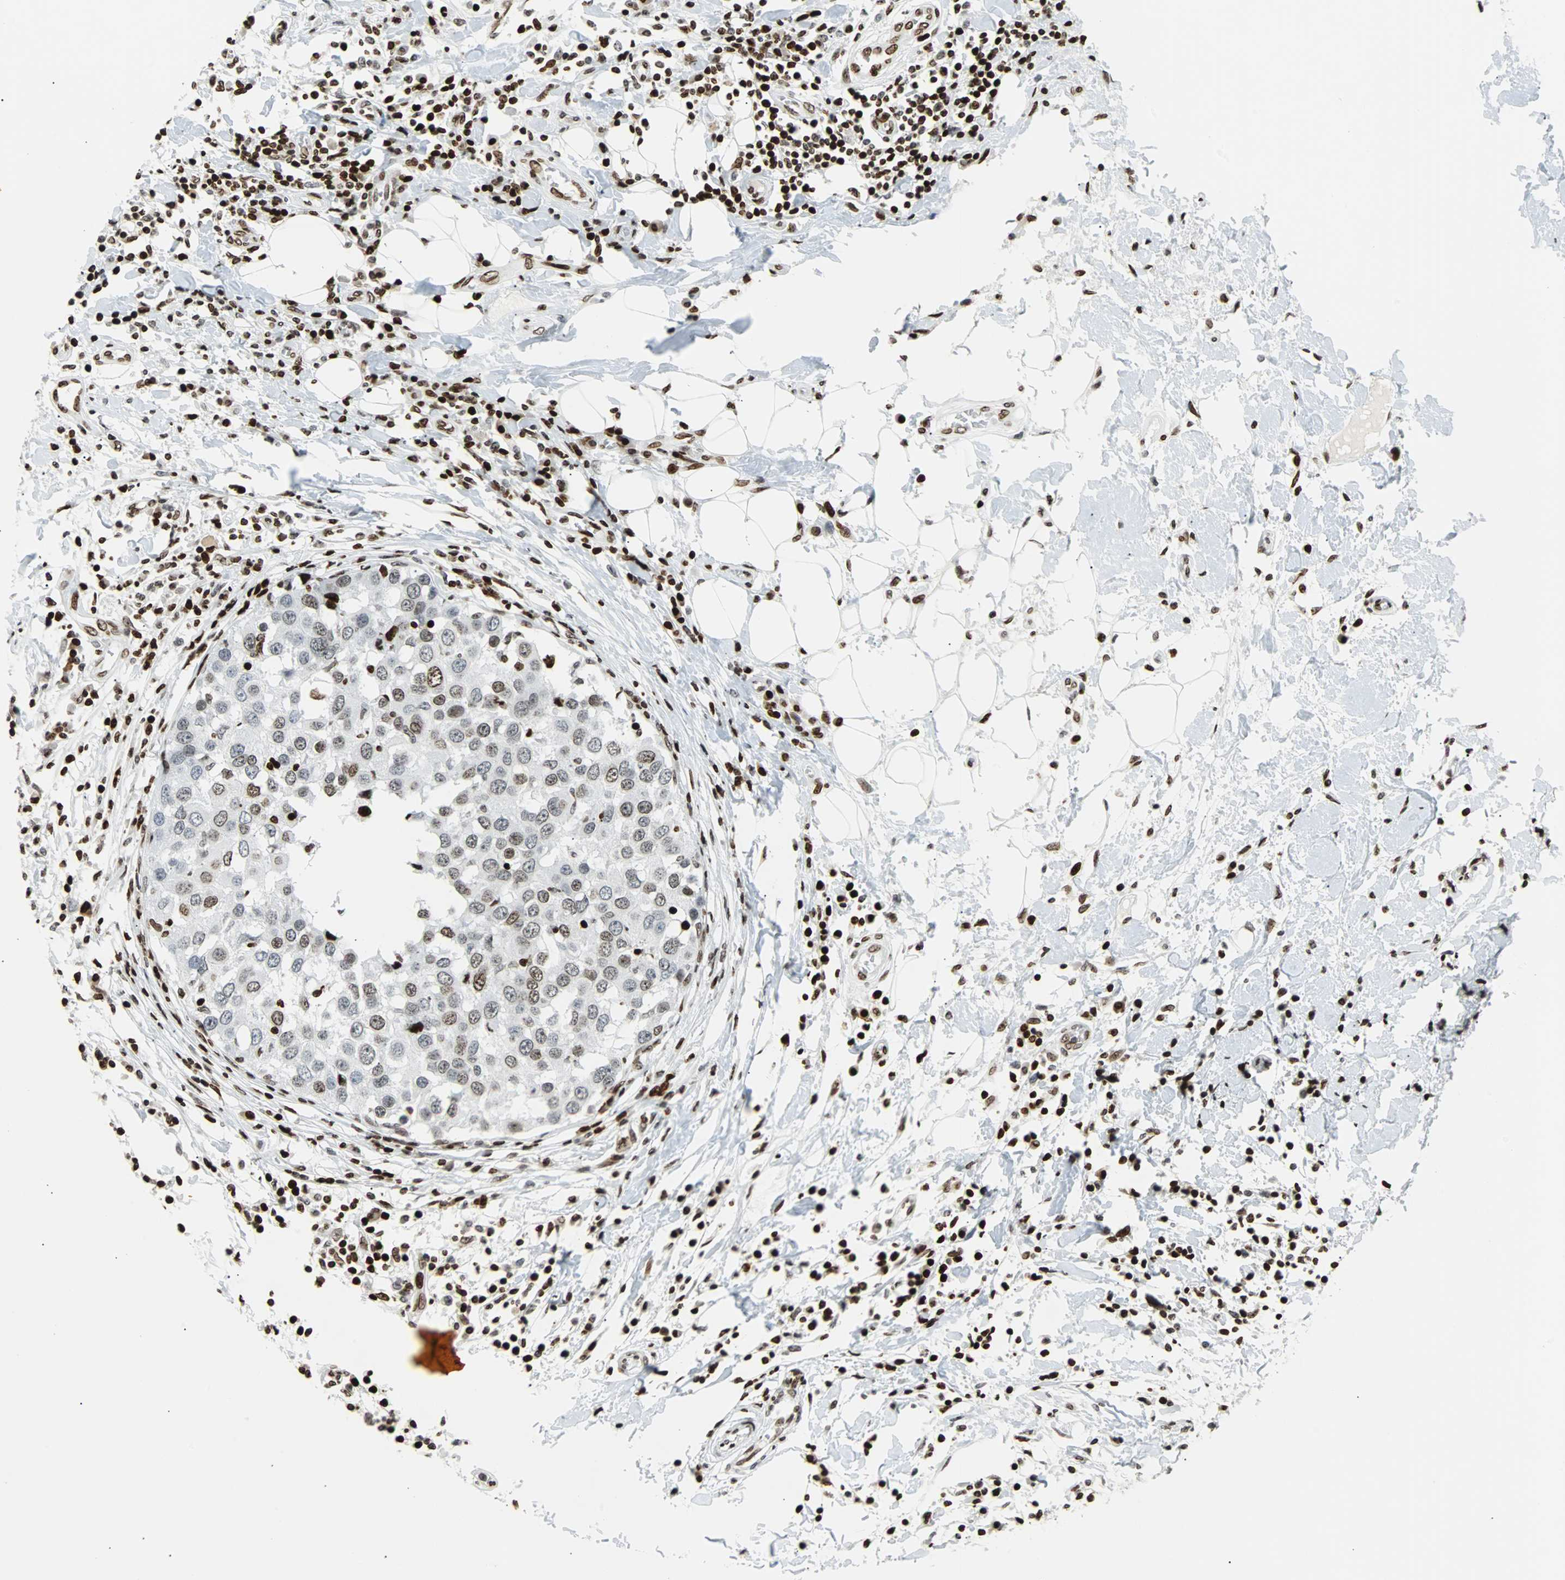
{"staining": {"intensity": "moderate", "quantity": "25%-75%", "location": "nuclear"}, "tissue": "breast cancer", "cell_type": "Tumor cells", "image_type": "cancer", "snomed": [{"axis": "morphology", "description": "Duct carcinoma"}, {"axis": "topography", "description": "Breast"}], "caption": "This is an image of IHC staining of breast cancer (intraductal carcinoma), which shows moderate staining in the nuclear of tumor cells.", "gene": "ZNF131", "patient": {"sex": "female", "age": 27}}